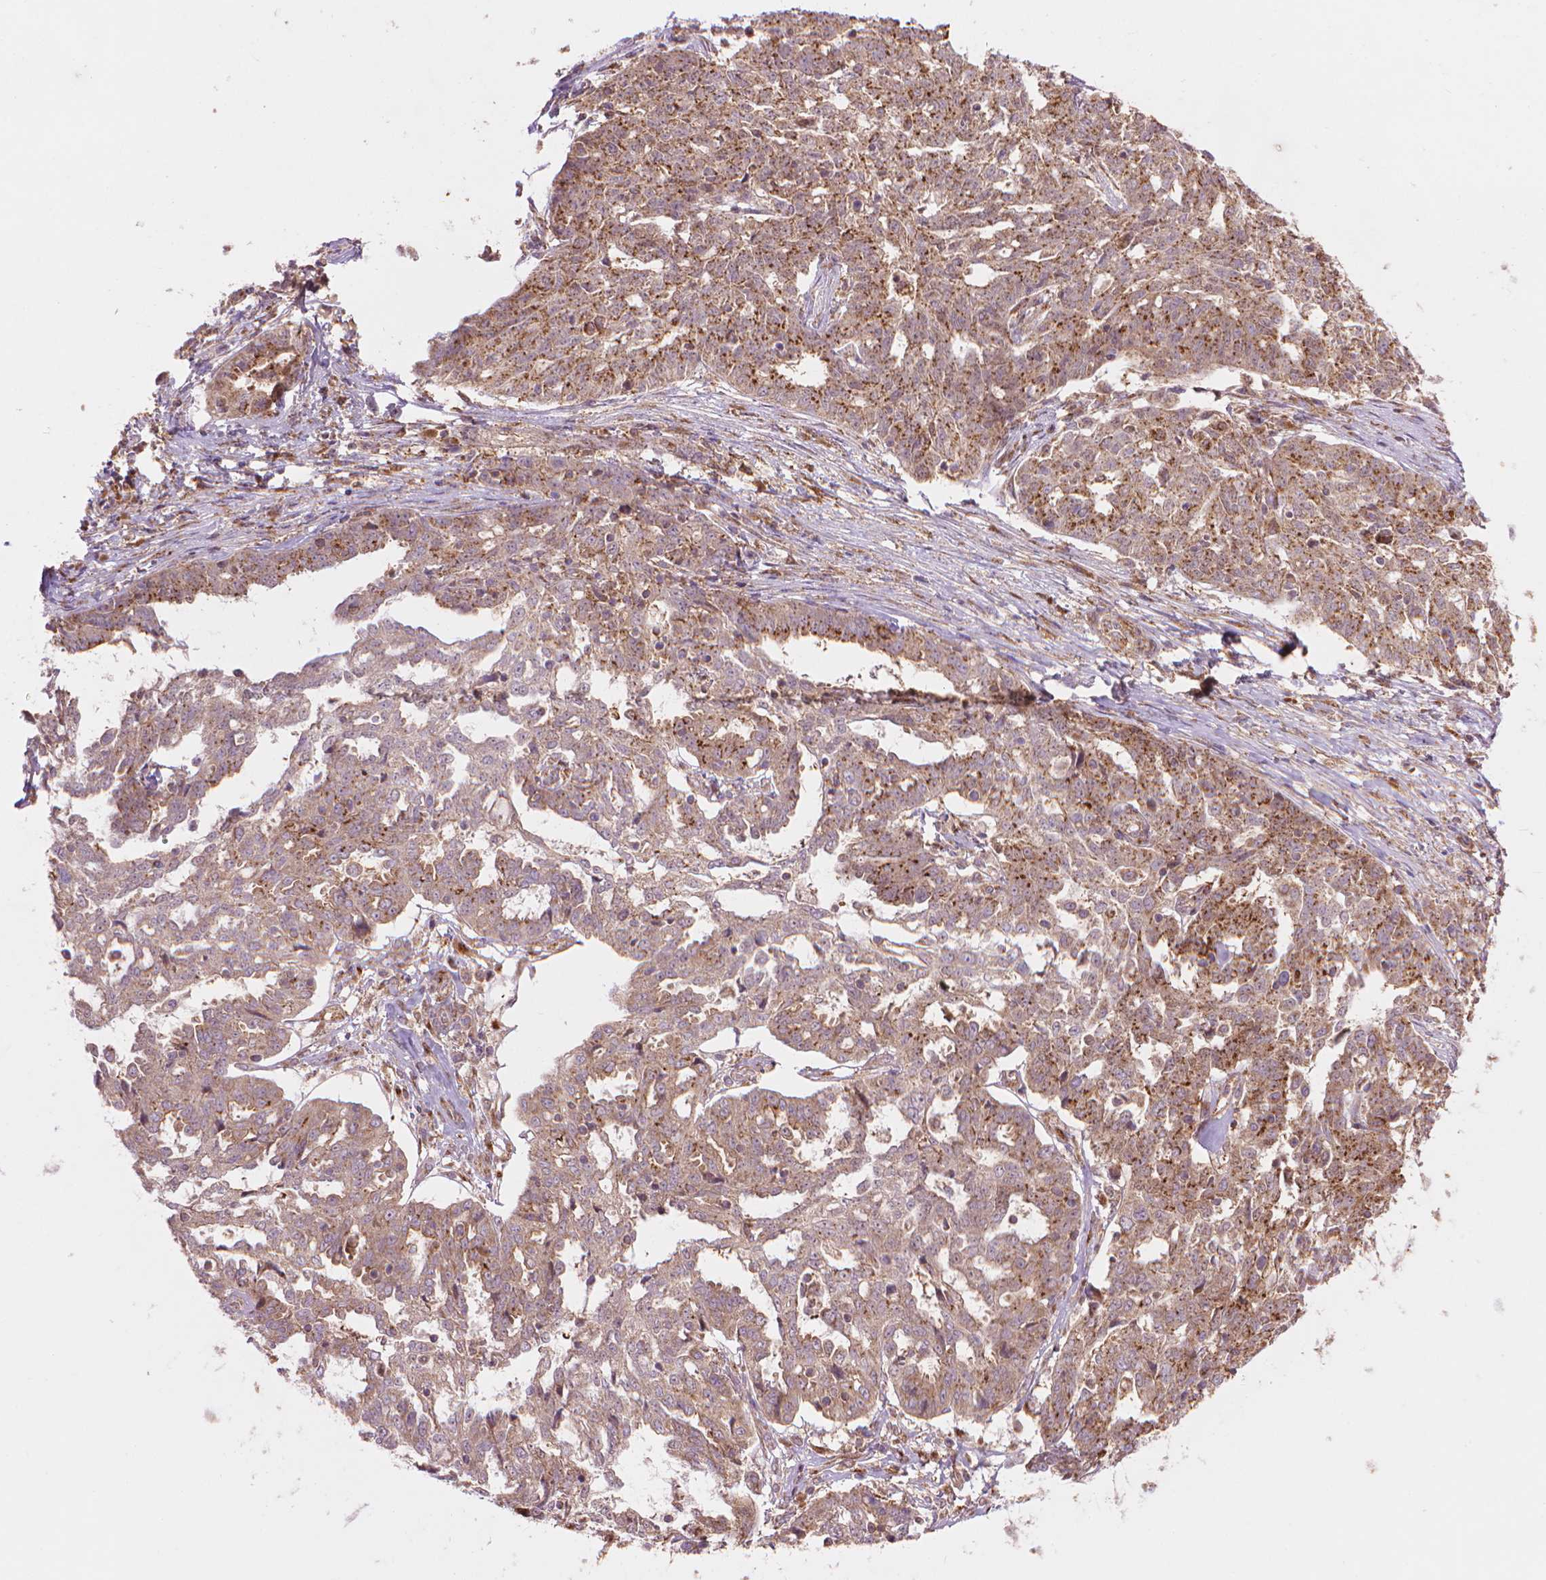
{"staining": {"intensity": "moderate", "quantity": "25%-75%", "location": "cytoplasmic/membranous"}, "tissue": "ovarian cancer", "cell_type": "Tumor cells", "image_type": "cancer", "snomed": [{"axis": "morphology", "description": "Cystadenocarcinoma, serous, NOS"}, {"axis": "topography", "description": "Ovary"}], "caption": "Serous cystadenocarcinoma (ovarian) was stained to show a protein in brown. There is medium levels of moderate cytoplasmic/membranous positivity in about 25%-75% of tumor cells.", "gene": "VARS2", "patient": {"sex": "female", "age": 67}}